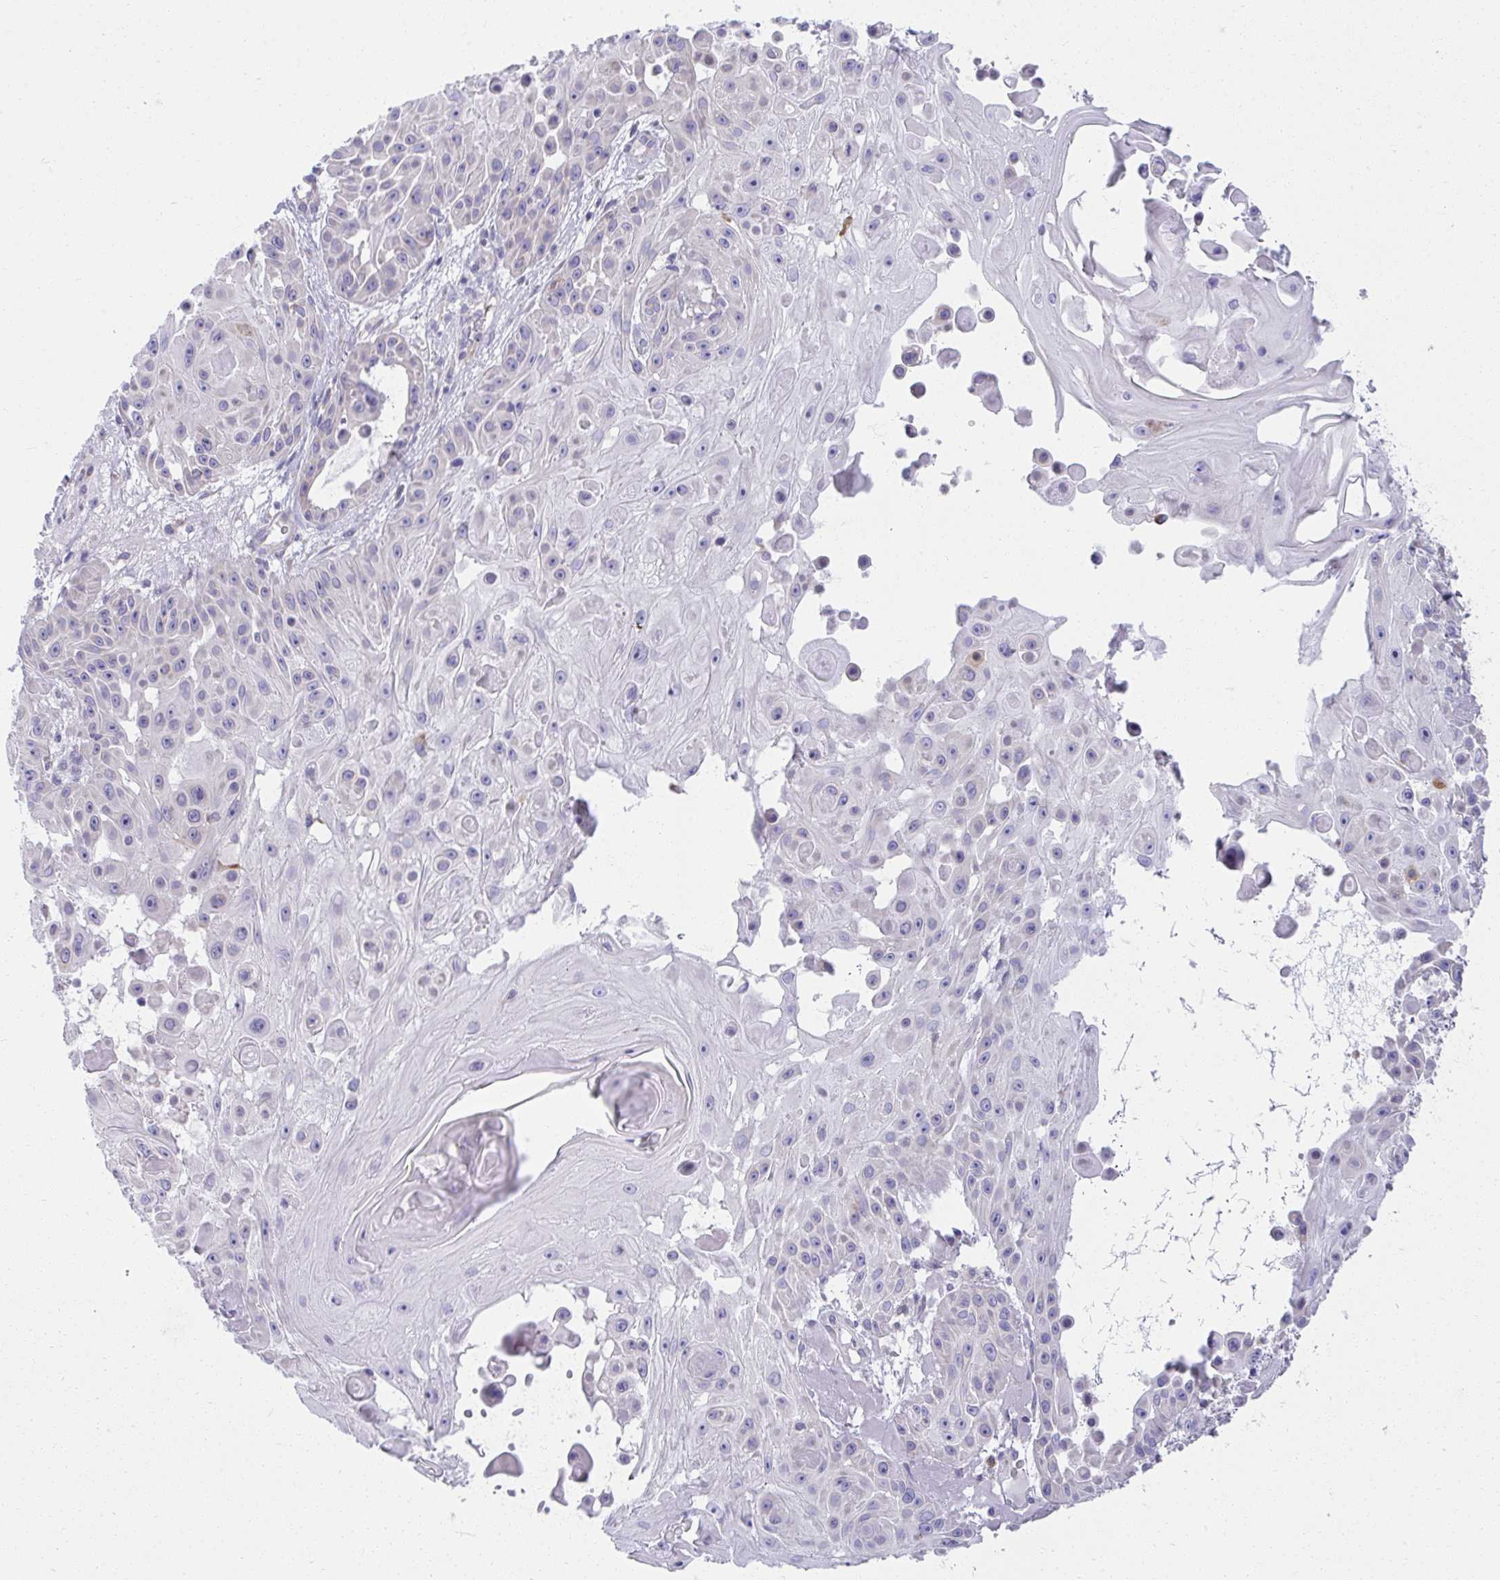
{"staining": {"intensity": "negative", "quantity": "none", "location": "none"}, "tissue": "skin cancer", "cell_type": "Tumor cells", "image_type": "cancer", "snomed": [{"axis": "morphology", "description": "Squamous cell carcinoma, NOS"}, {"axis": "topography", "description": "Skin"}], "caption": "IHC micrograph of skin cancer (squamous cell carcinoma) stained for a protein (brown), which demonstrates no expression in tumor cells.", "gene": "FASLG", "patient": {"sex": "male", "age": 91}}